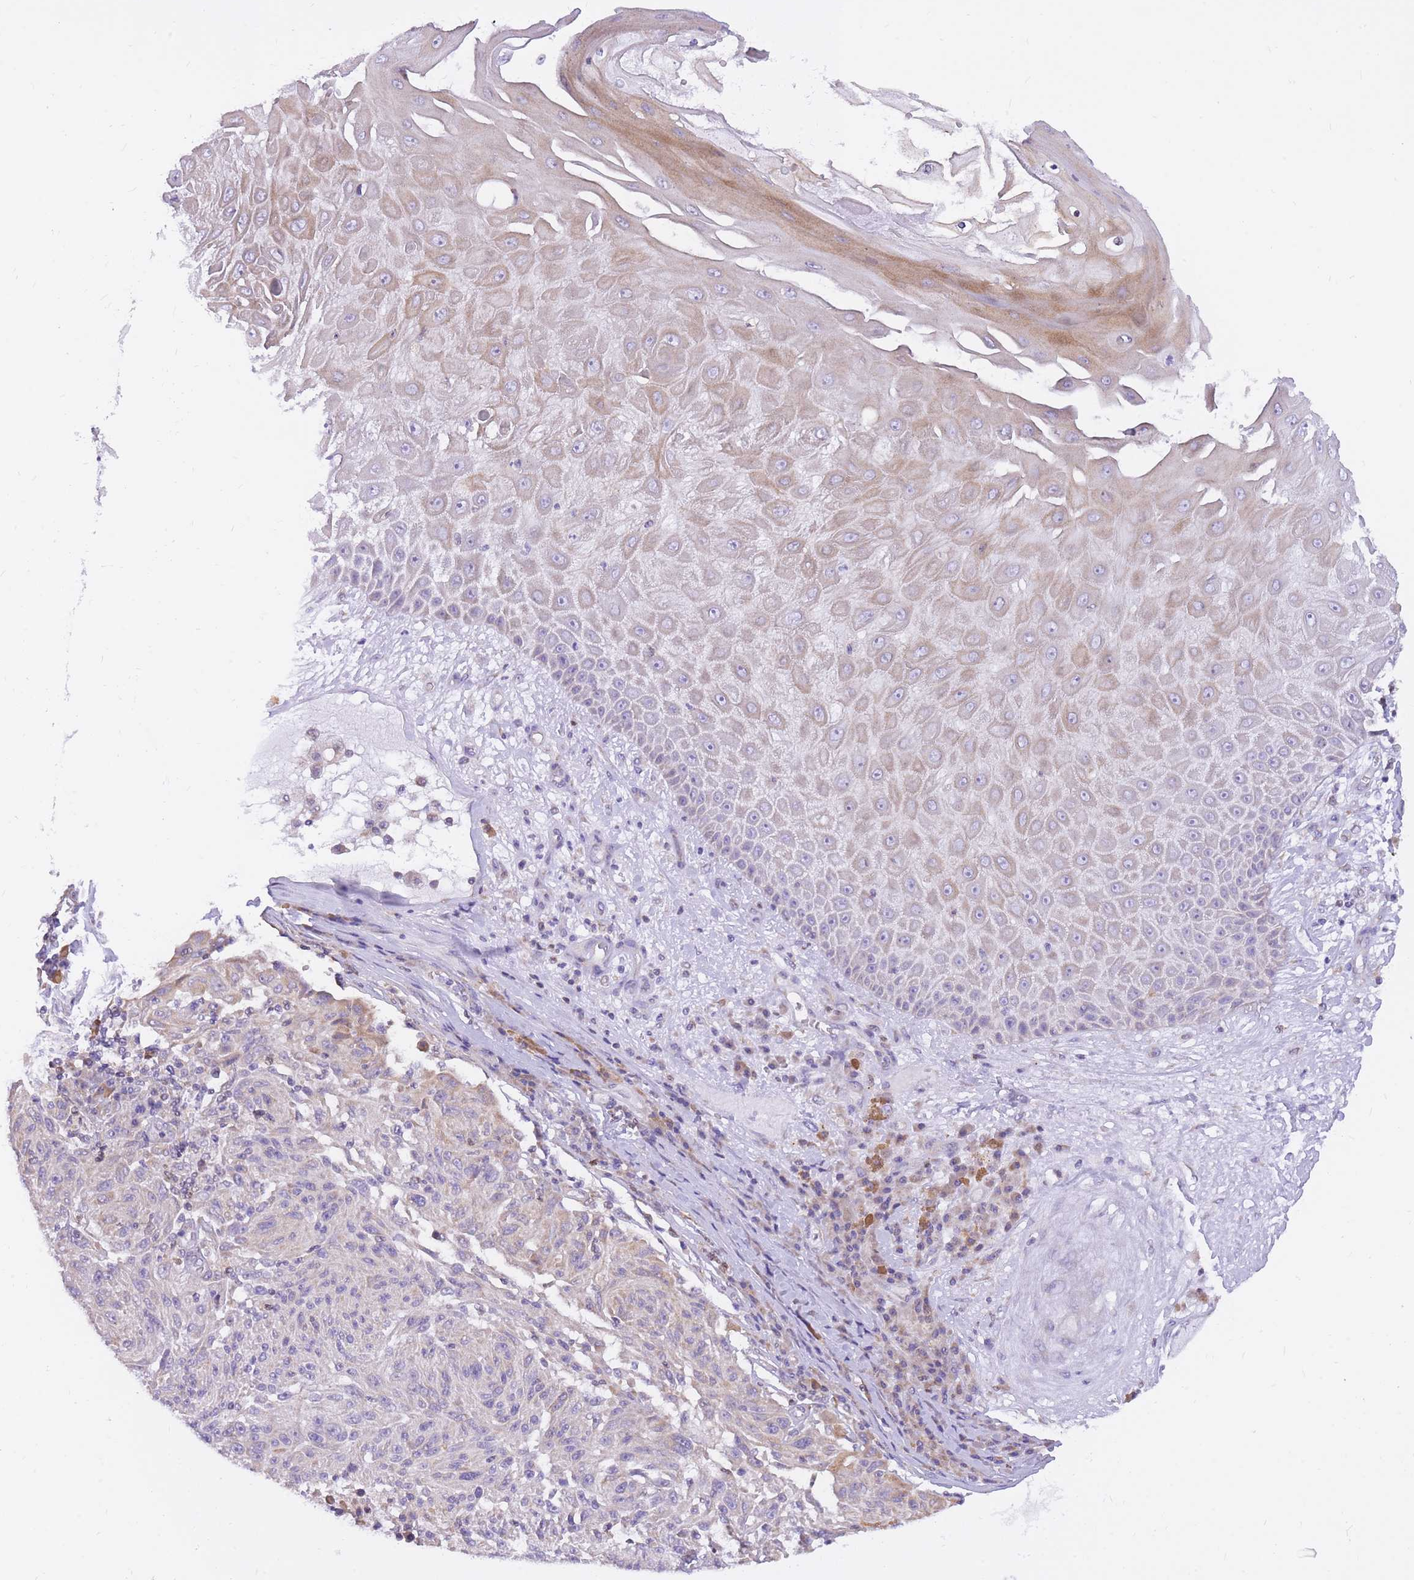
{"staining": {"intensity": "negative", "quantity": "none", "location": "none"}, "tissue": "melanoma", "cell_type": "Tumor cells", "image_type": "cancer", "snomed": [{"axis": "morphology", "description": "Malignant melanoma, NOS"}, {"axis": "topography", "description": "Skin"}], "caption": "This image is of malignant melanoma stained with IHC to label a protein in brown with the nuclei are counter-stained blue. There is no positivity in tumor cells.", "gene": "TOPAZ1", "patient": {"sex": "male", "age": 53}}